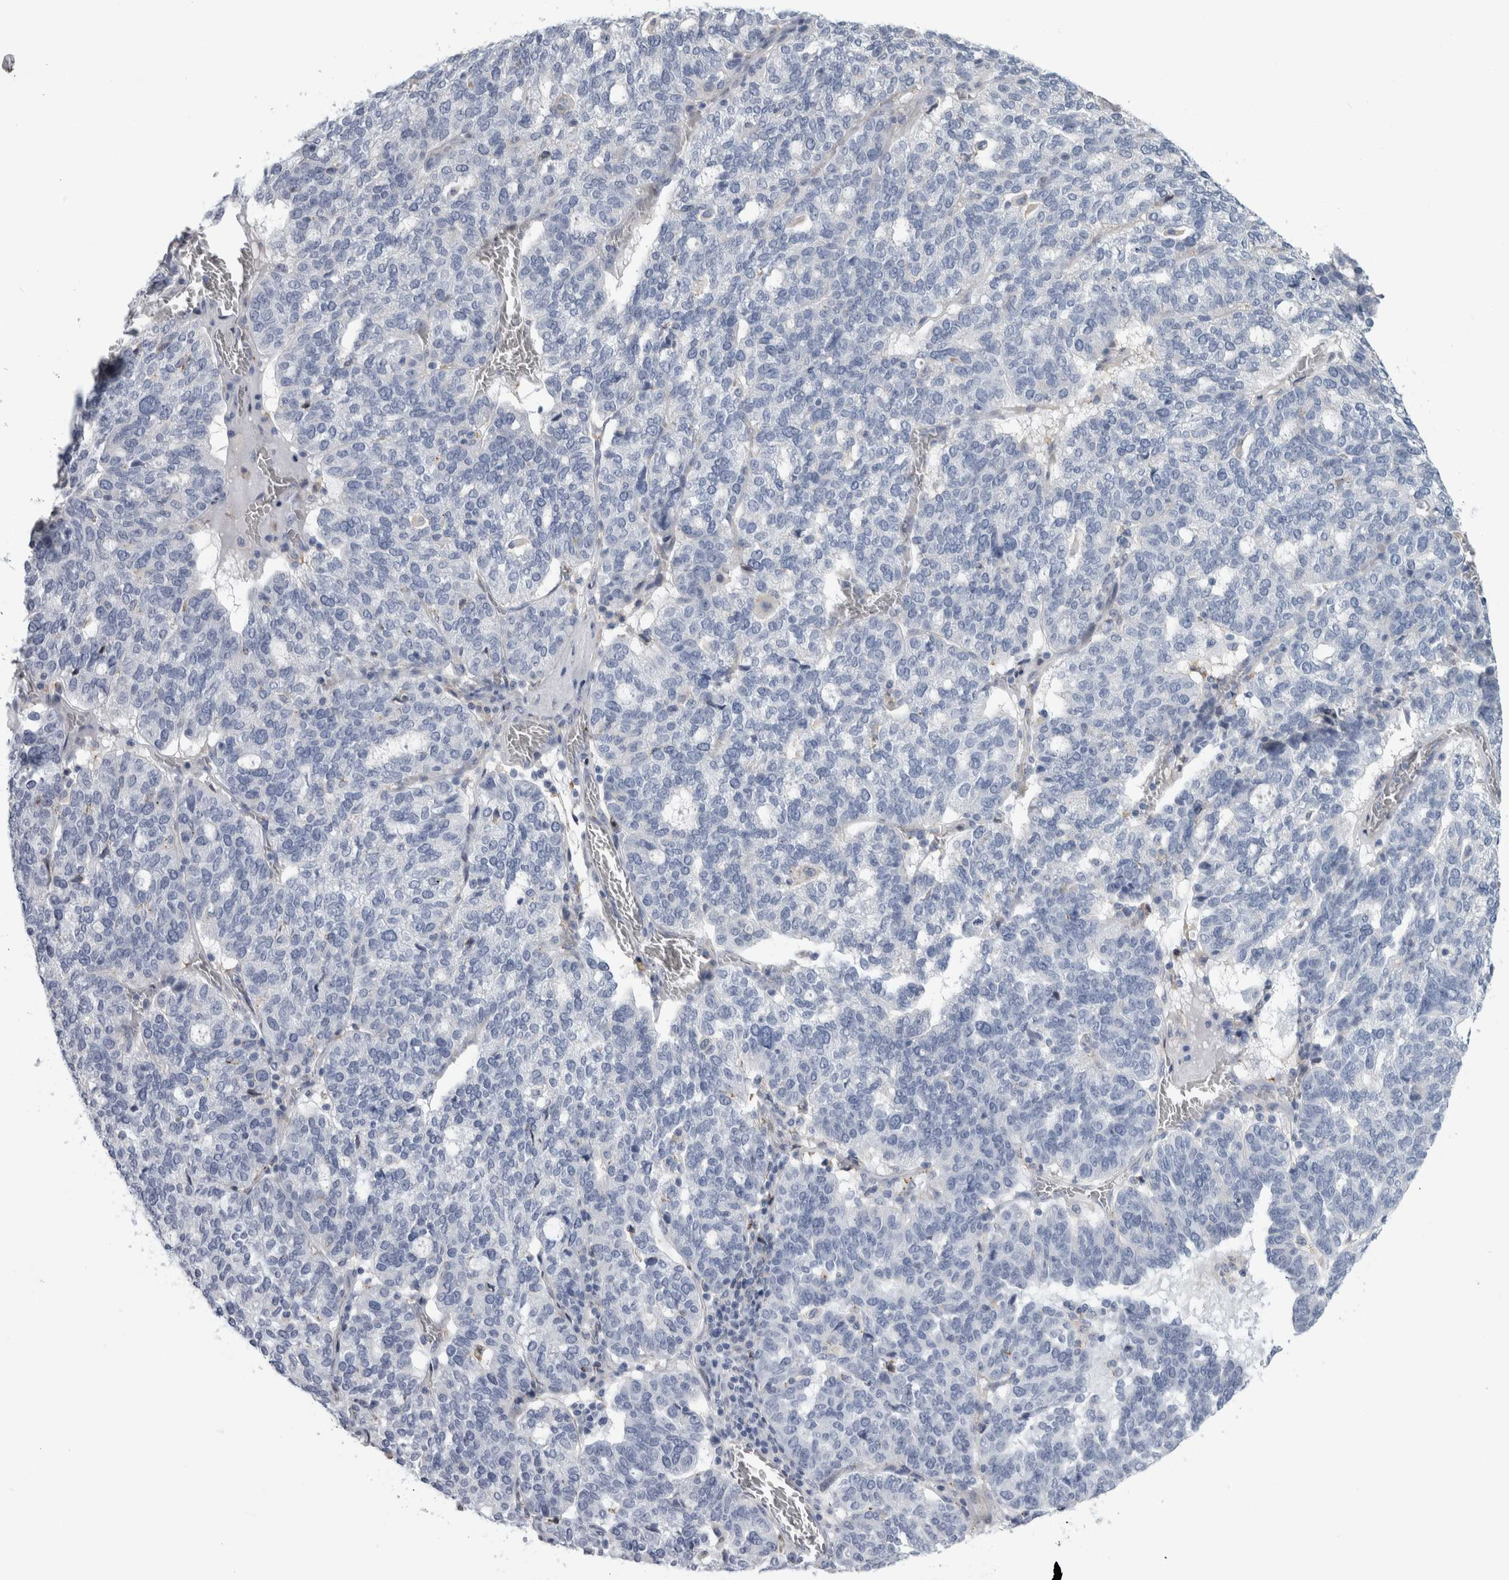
{"staining": {"intensity": "negative", "quantity": "none", "location": "none"}, "tissue": "ovarian cancer", "cell_type": "Tumor cells", "image_type": "cancer", "snomed": [{"axis": "morphology", "description": "Cystadenocarcinoma, serous, NOS"}, {"axis": "topography", "description": "Ovary"}], "caption": "High power microscopy histopathology image of an IHC histopathology image of ovarian cancer, revealing no significant positivity in tumor cells. The staining is performed using DAB (3,3'-diaminobenzidine) brown chromogen with nuclei counter-stained in using hematoxylin.", "gene": "DNAJC24", "patient": {"sex": "female", "age": 59}}